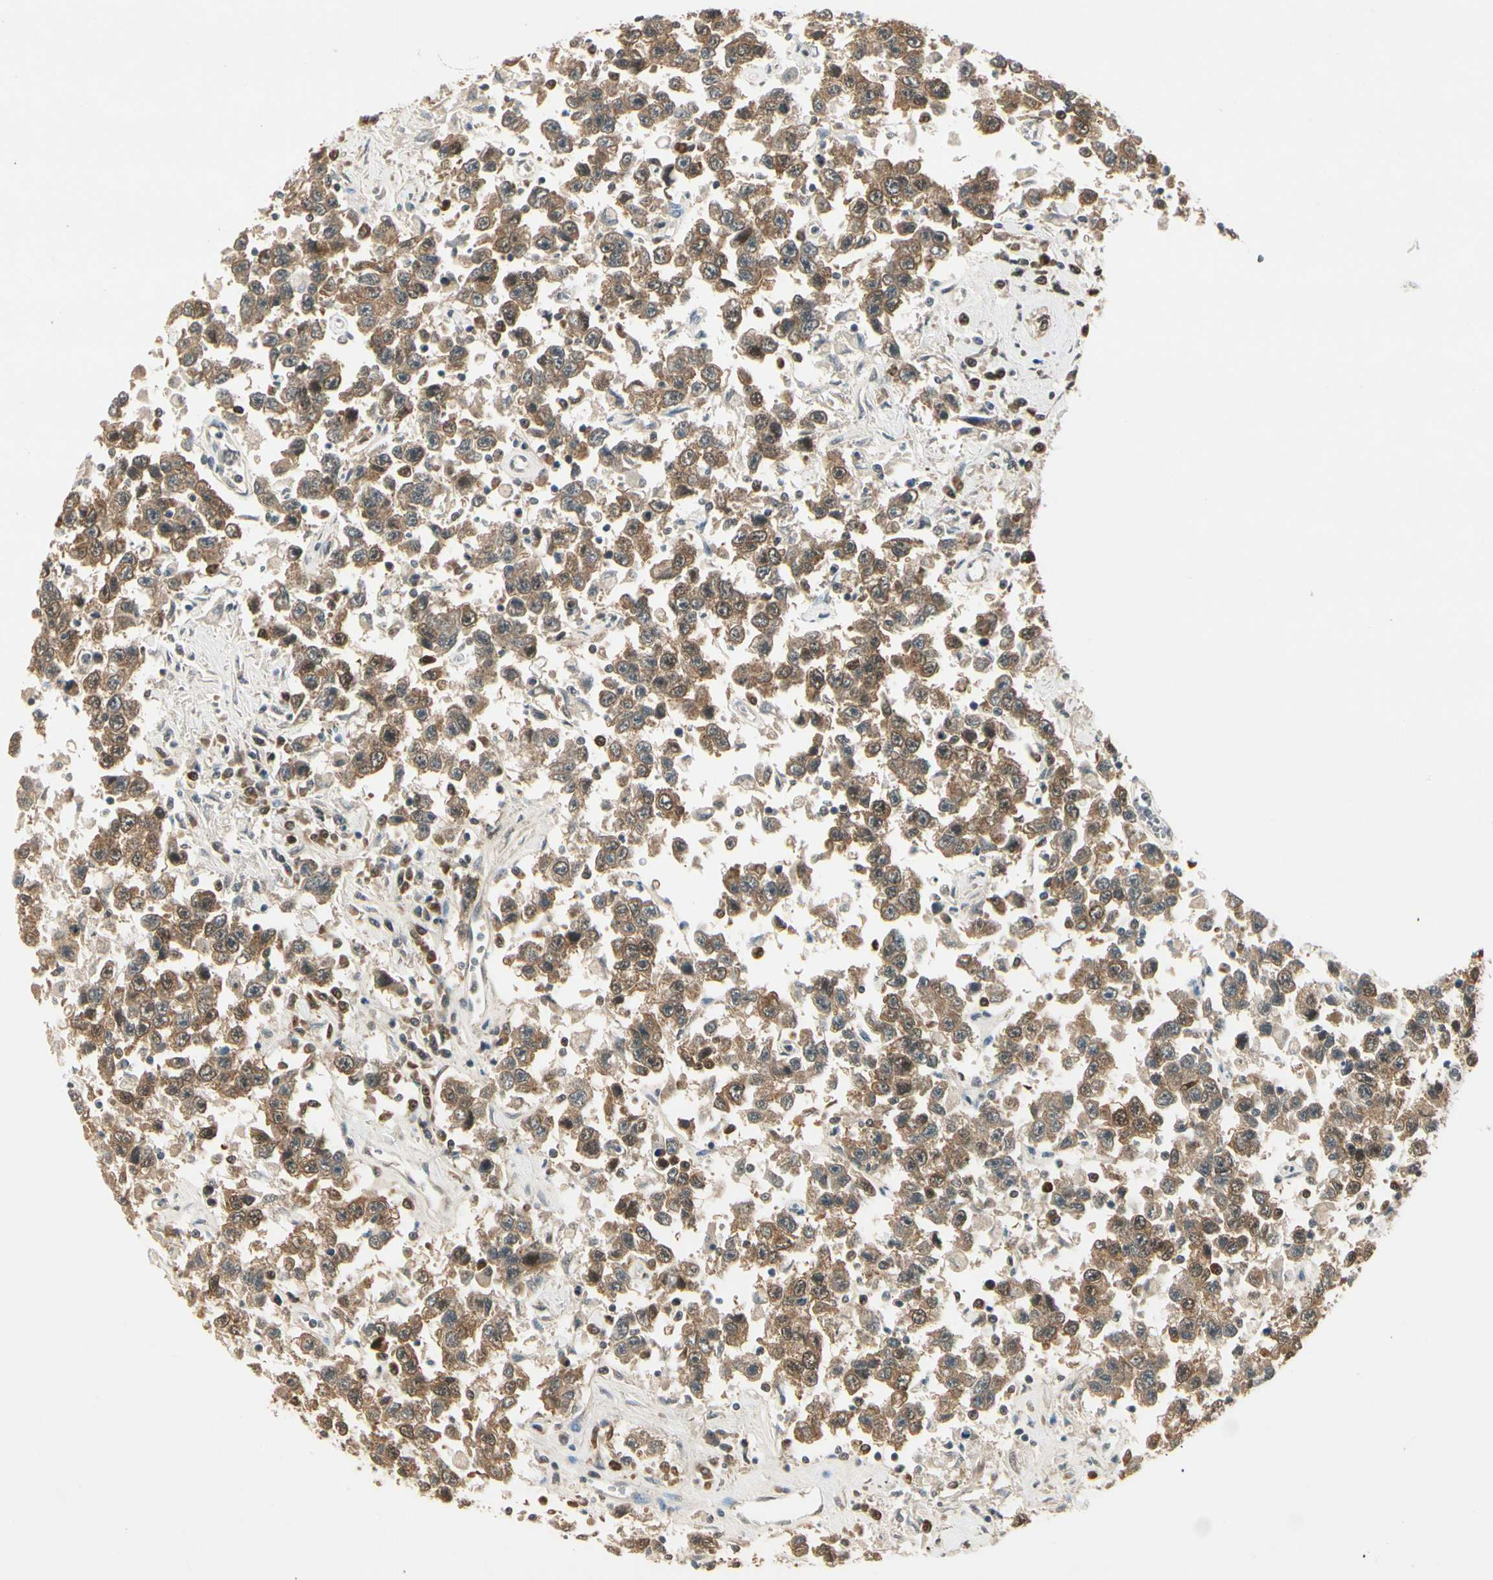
{"staining": {"intensity": "weak", "quantity": ">75%", "location": "cytoplasmic/membranous"}, "tissue": "testis cancer", "cell_type": "Tumor cells", "image_type": "cancer", "snomed": [{"axis": "morphology", "description": "Seminoma, NOS"}, {"axis": "topography", "description": "Testis"}], "caption": "Immunohistochemical staining of human testis cancer (seminoma) reveals low levels of weak cytoplasmic/membranous protein staining in about >75% of tumor cells.", "gene": "IPO5", "patient": {"sex": "male", "age": 41}}